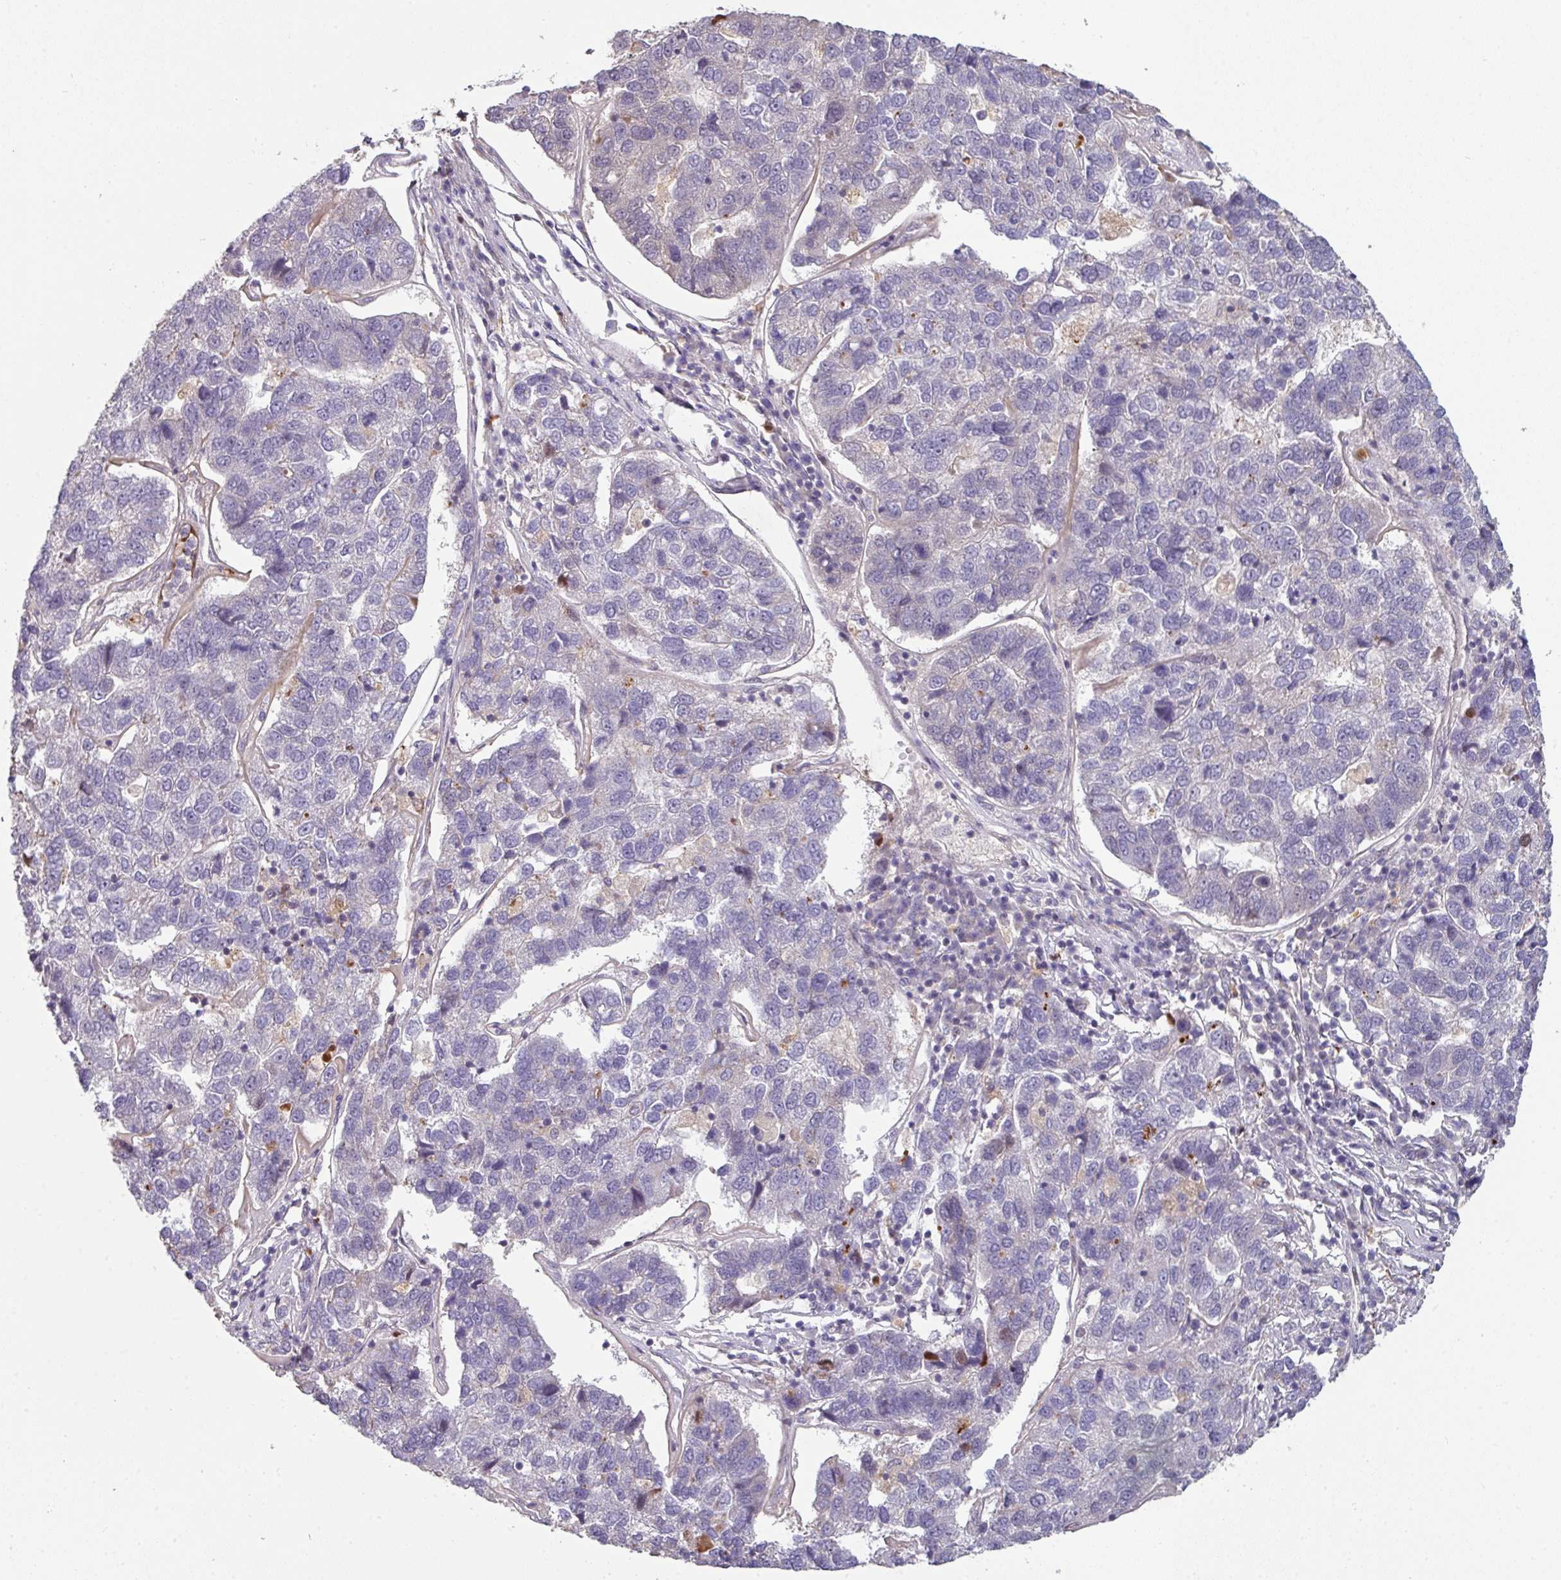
{"staining": {"intensity": "negative", "quantity": "none", "location": "none"}, "tissue": "pancreatic cancer", "cell_type": "Tumor cells", "image_type": "cancer", "snomed": [{"axis": "morphology", "description": "Adenocarcinoma, NOS"}, {"axis": "topography", "description": "Pancreas"}], "caption": "An immunohistochemistry image of pancreatic cancer is shown. There is no staining in tumor cells of pancreatic cancer. The staining is performed using DAB (3,3'-diaminobenzidine) brown chromogen with nuclei counter-stained in using hematoxylin.", "gene": "SWSAP1", "patient": {"sex": "female", "age": 61}}